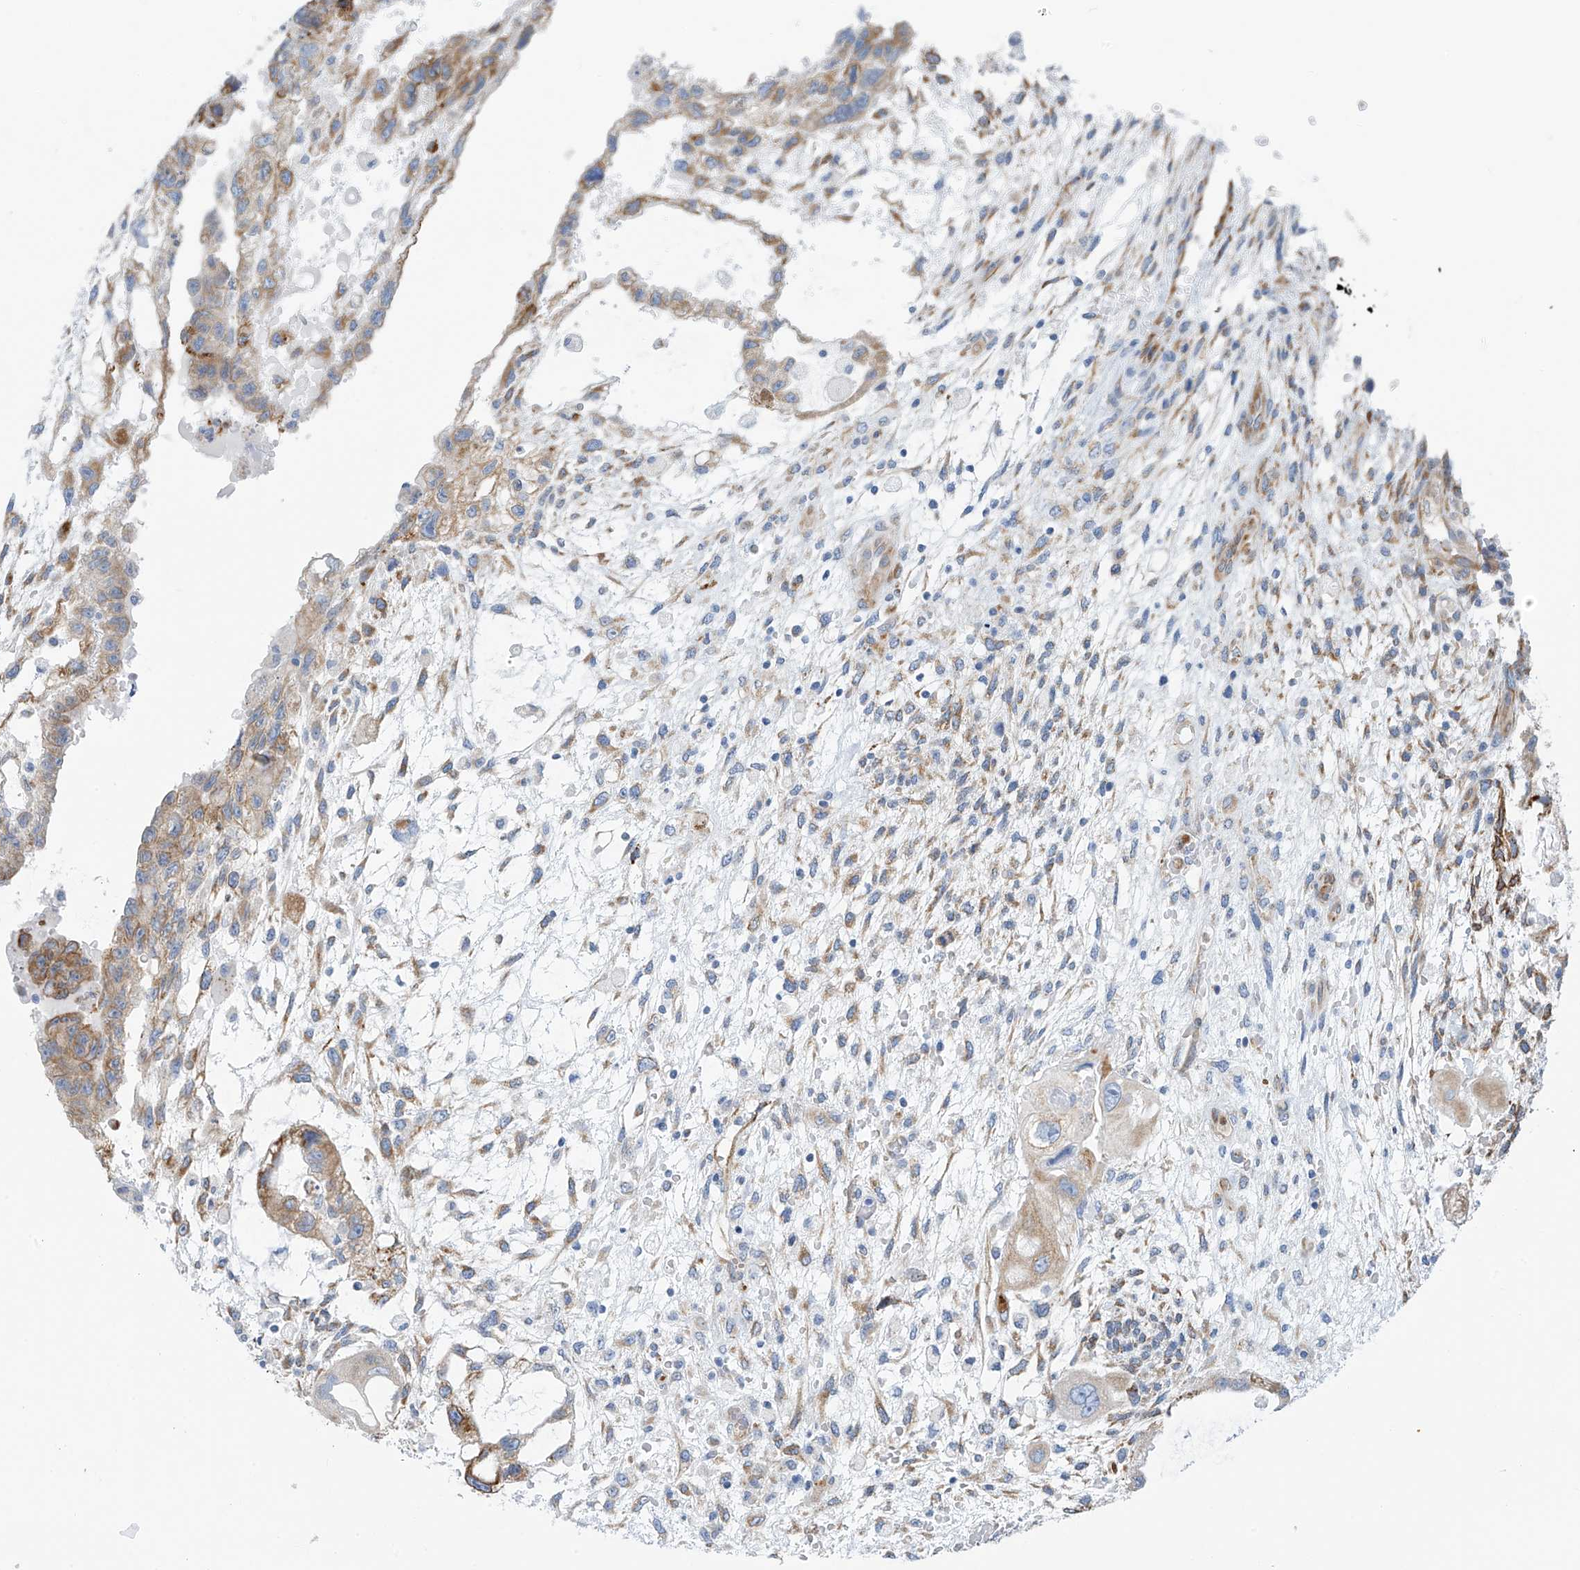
{"staining": {"intensity": "moderate", "quantity": "25%-75%", "location": "cytoplasmic/membranous"}, "tissue": "testis cancer", "cell_type": "Tumor cells", "image_type": "cancer", "snomed": [{"axis": "morphology", "description": "Carcinoma, Embryonal, NOS"}, {"axis": "topography", "description": "Testis"}], "caption": "Tumor cells demonstrate moderate cytoplasmic/membranous expression in about 25%-75% of cells in testis embryonal carcinoma.", "gene": "RCN2", "patient": {"sex": "male", "age": 36}}